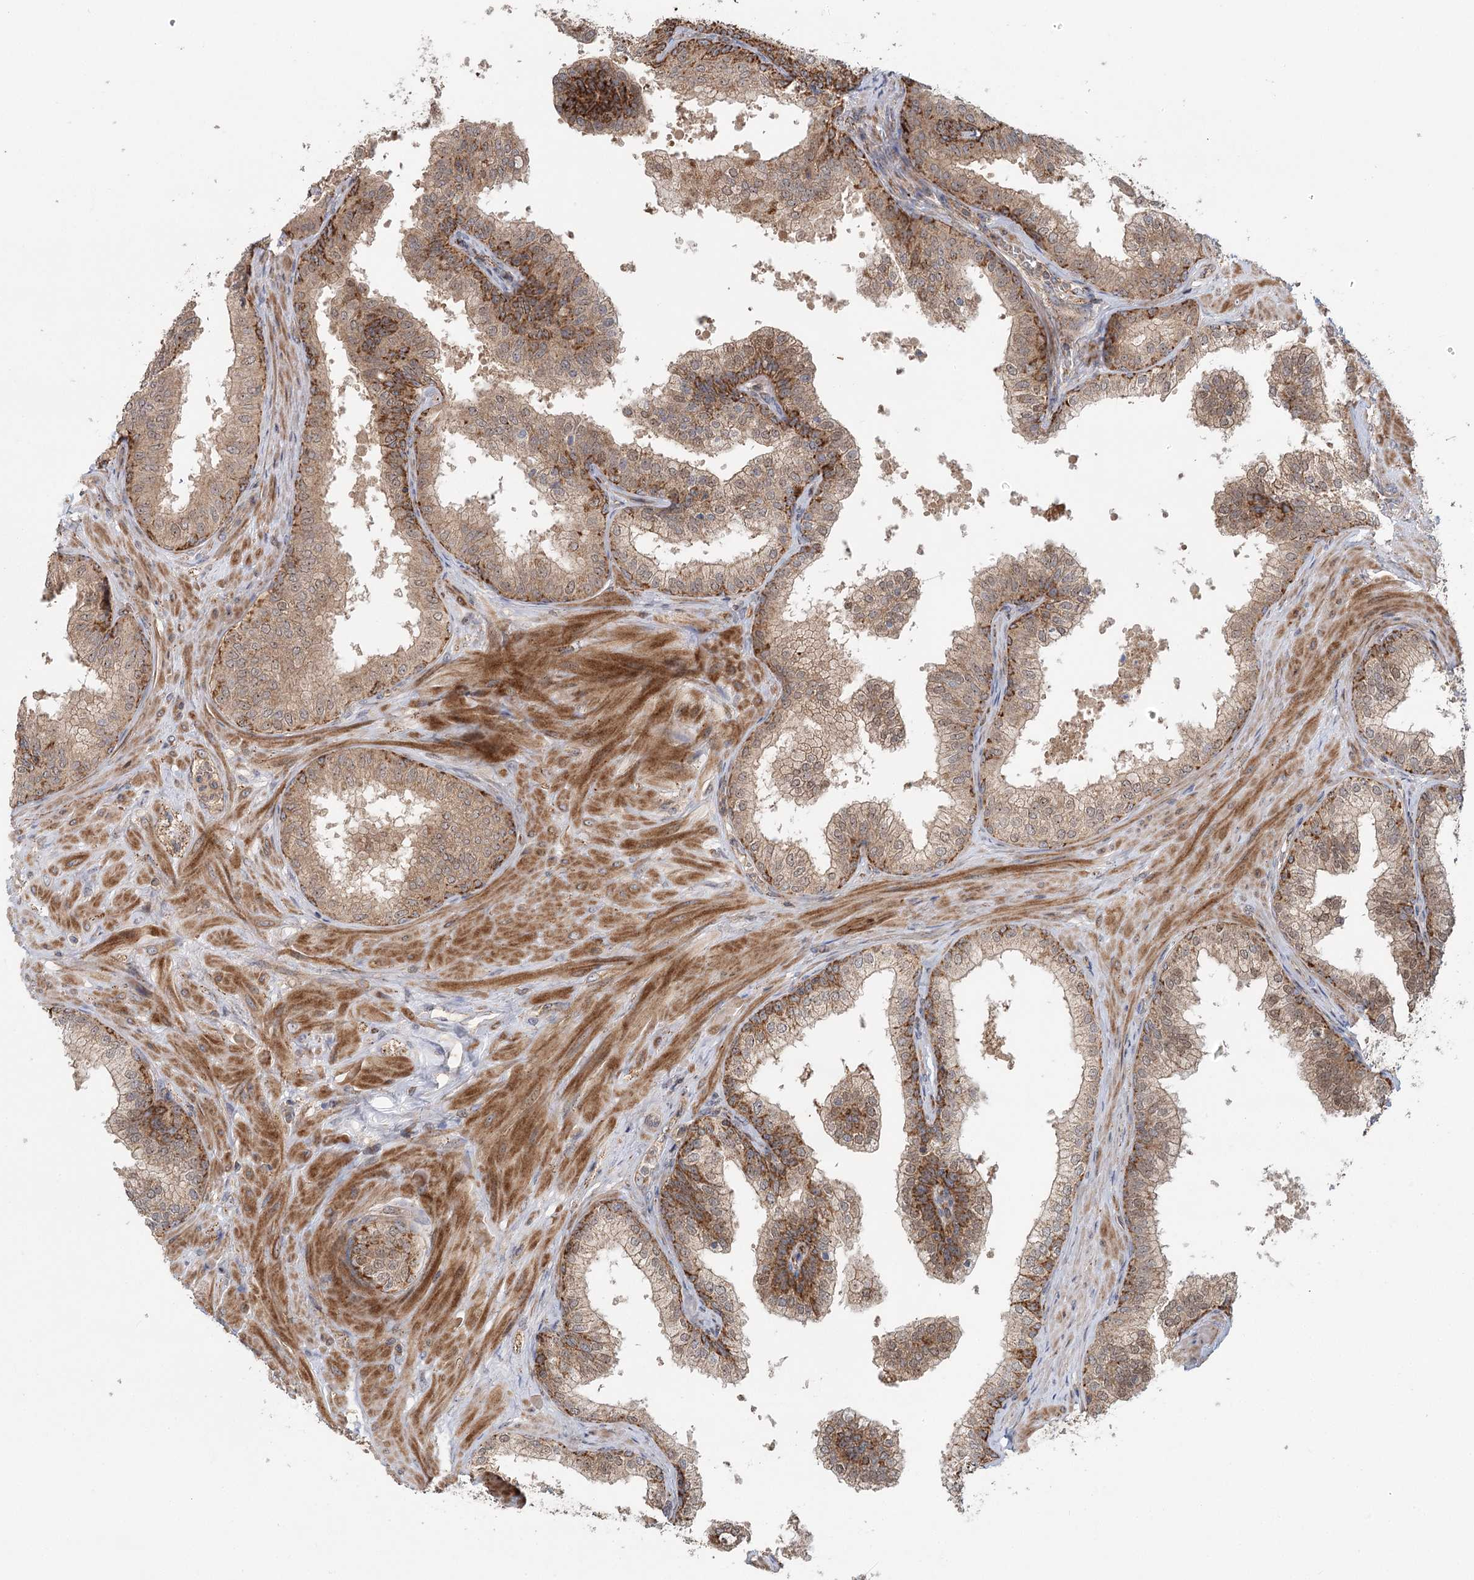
{"staining": {"intensity": "moderate", "quantity": ">75%", "location": "cytoplasmic/membranous"}, "tissue": "prostate", "cell_type": "Glandular cells", "image_type": "normal", "snomed": [{"axis": "morphology", "description": "Normal tissue, NOS"}, {"axis": "topography", "description": "Prostate"}], "caption": "This micrograph reveals immunohistochemistry staining of benign human prostate, with medium moderate cytoplasmic/membranous staining in approximately >75% of glandular cells.", "gene": "ENSG00000273217", "patient": {"sex": "male", "age": 60}}